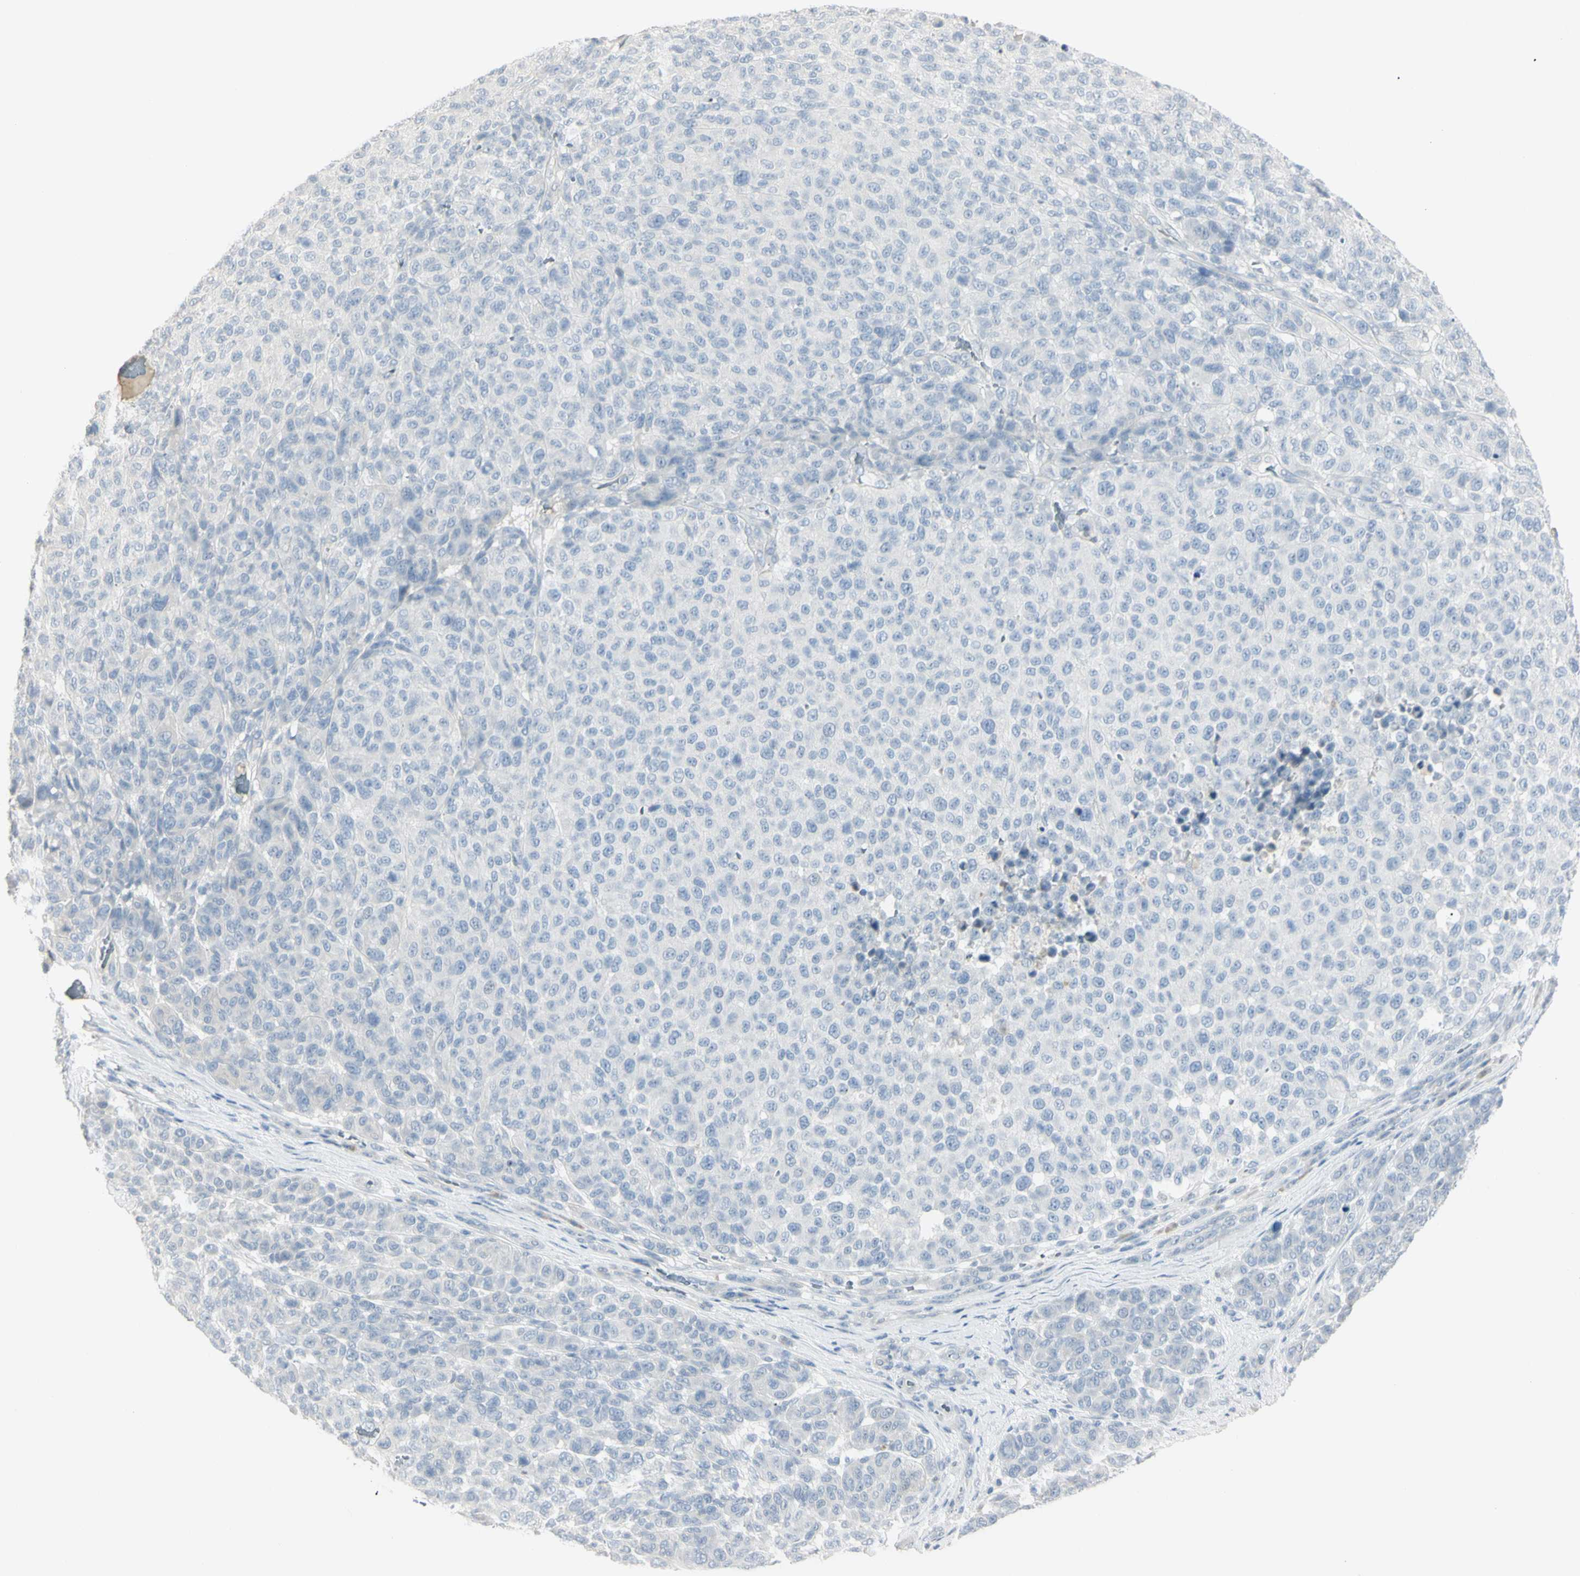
{"staining": {"intensity": "negative", "quantity": "none", "location": "none"}, "tissue": "melanoma", "cell_type": "Tumor cells", "image_type": "cancer", "snomed": [{"axis": "morphology", "description": "Malignant melanoma, NOS"}, {"axis": "topography", "description": "Skin"}], "caption": "Tumor cells show no significant positivity in malignant melanoma.", "gene": "PIP", "patient": {"sex": "male", "age": 59}}